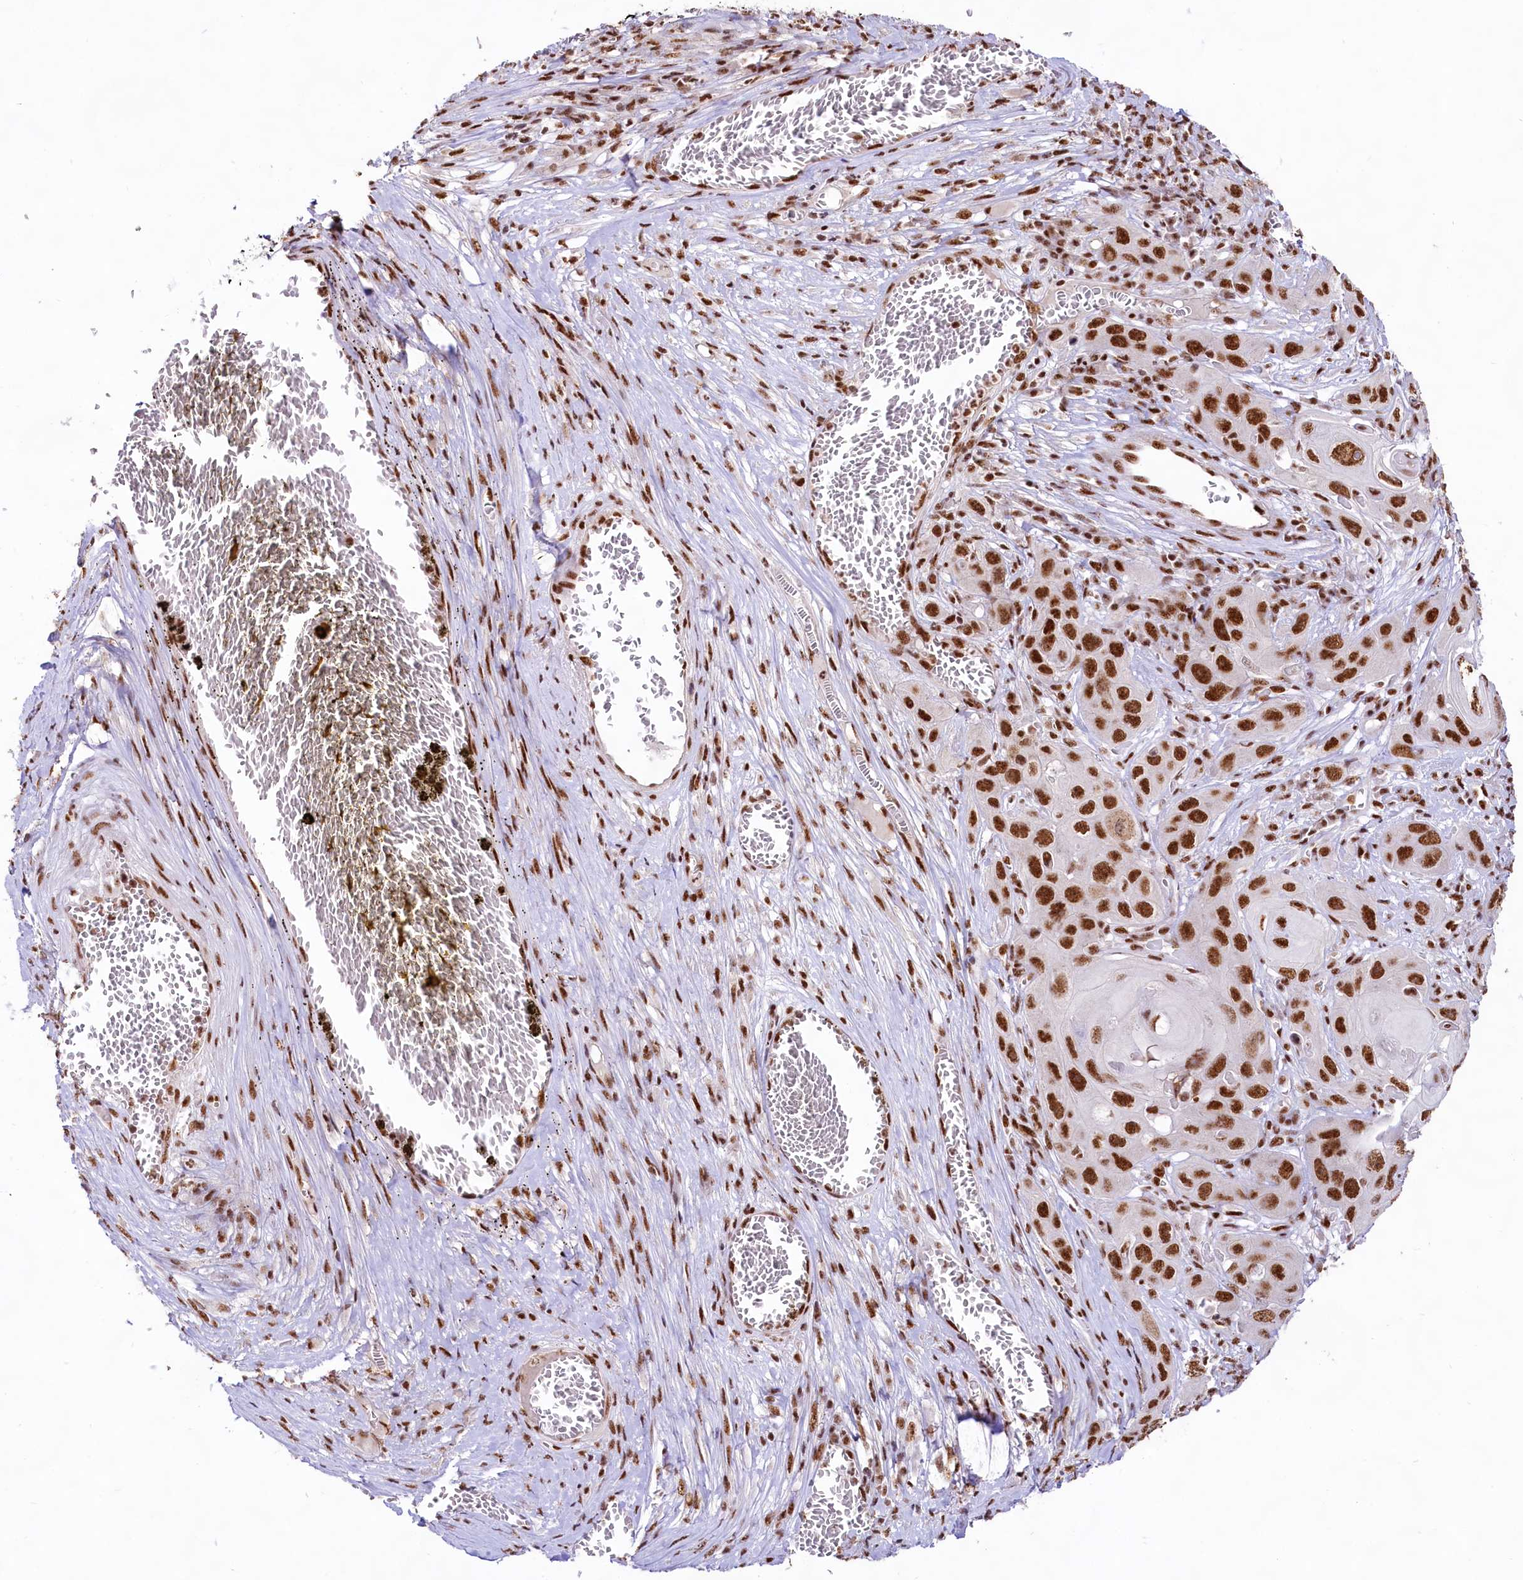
{"staining": {"intensity": "strong", "quantity": ">75%", "location": "nuclear"}, "tissue": "skin cancer", "cell_type": "Tumor cells", "image_type": "cancer", "snomed": [{"axis": "morphology", "description": "Squamous cell carcinoma, NOS"}, {"axis": "topography", "description": "Skin"}], "caption": "DAB immunohistochemical staining of skin cancer displays strong nuclear protein staining in about >75% of tumor cells. (brown staining indicates protein expression, while blue staining denotes nuclei).", "gene": "HIRA", "patient": {"sex": "male", "age": 55}}